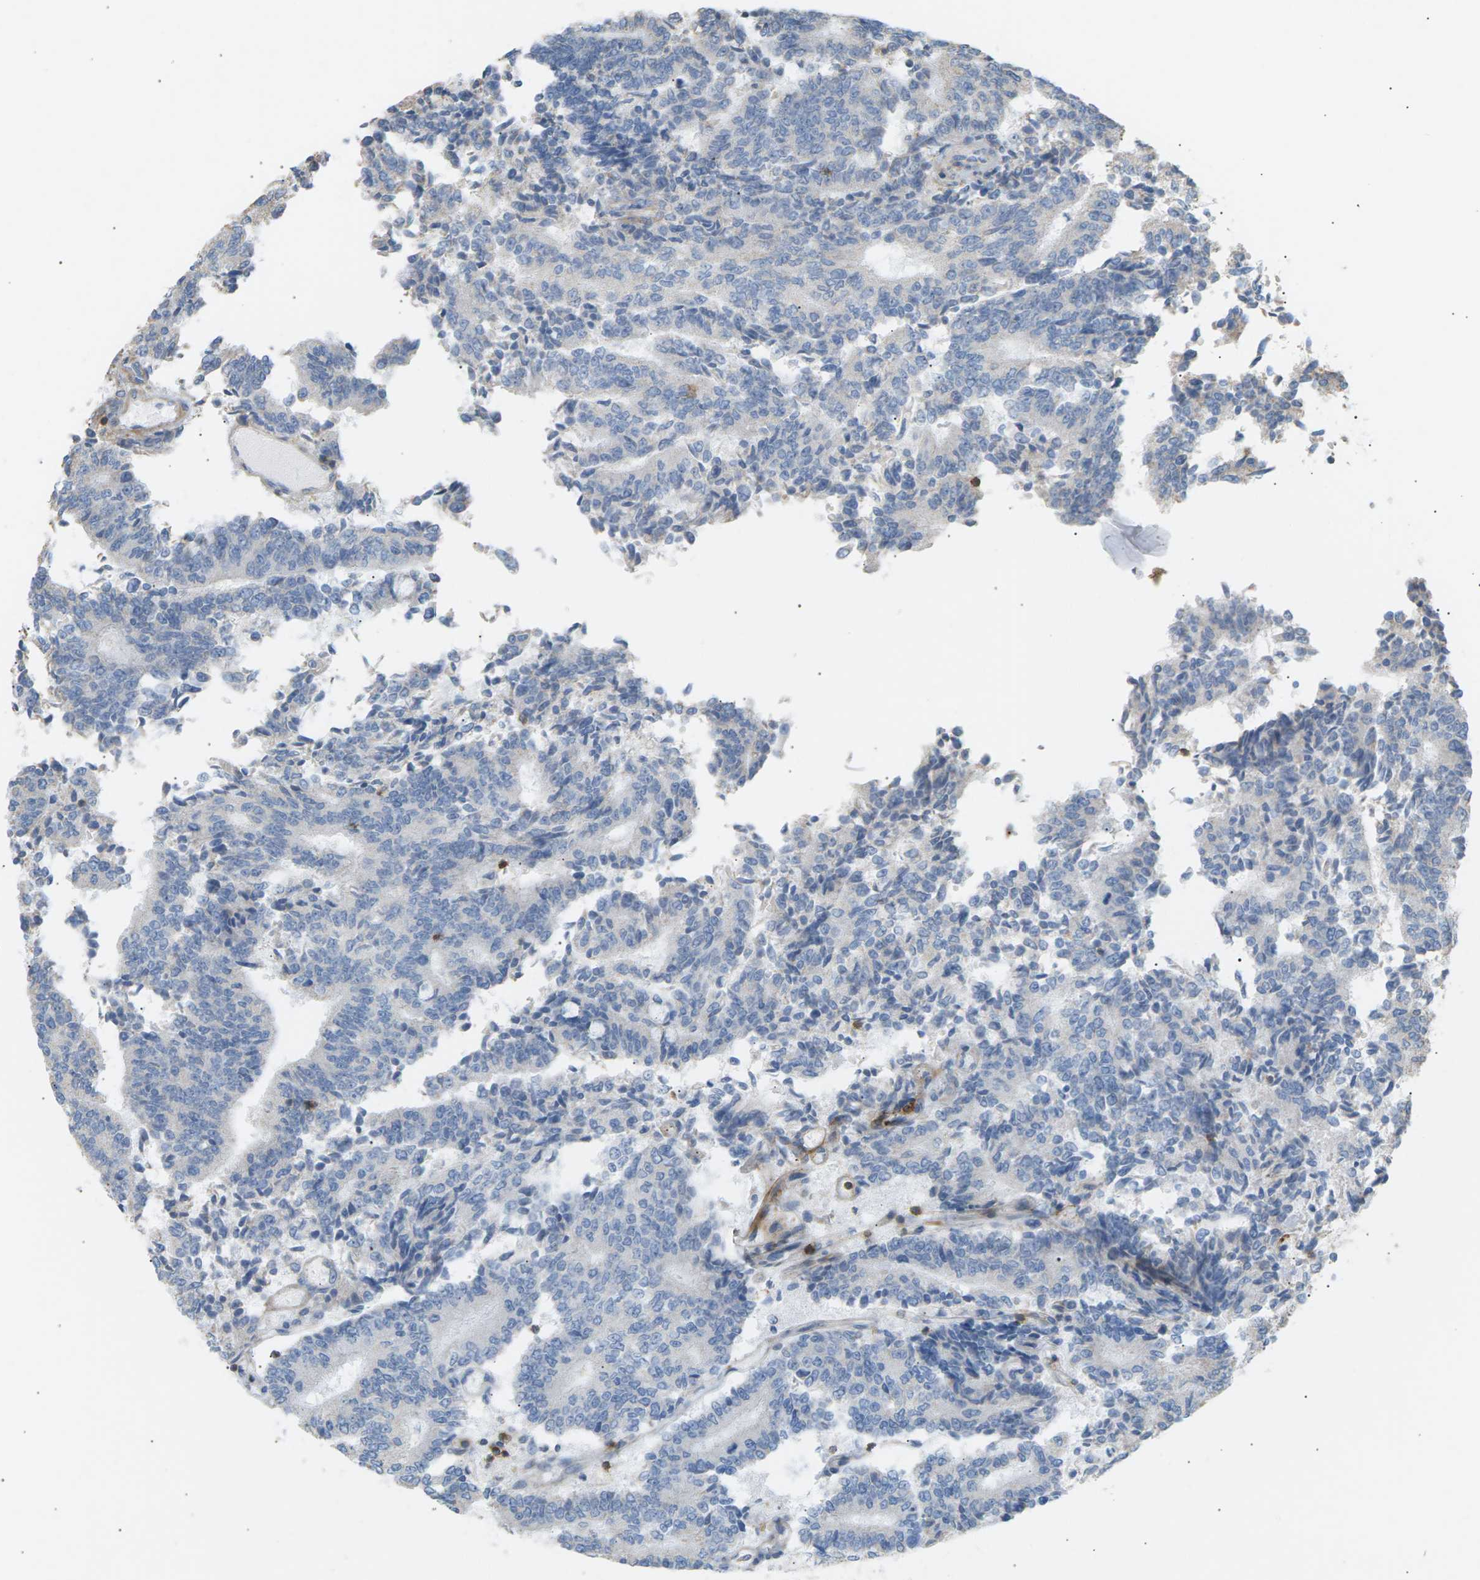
{"staining": {"intensity": "negative", "quantity": "none", "location": "none"}, "tissue": "prostate cancer", "cell_type": "Tumor cells", "image_type": "cancer", "snomed": [{"axis": "morphology", "description": "Normal tissue, NOS"}, {"axis": "morphology", "description": "Adenocarcinoma, High grade"}, {"axis": "topography", "description": "Prostate"}, {"axis": "topography", "description": "Seminal veicle"}], "caption": "An immunohistochemistry photomicrograph of high-grade adenocarcinoma (prostate) is shown. There is no staining in tumor cells of high-grade adenocarcinoma (prostate).", "gene": "LIME1", "patient": {"sex": "male", "age": 55}}